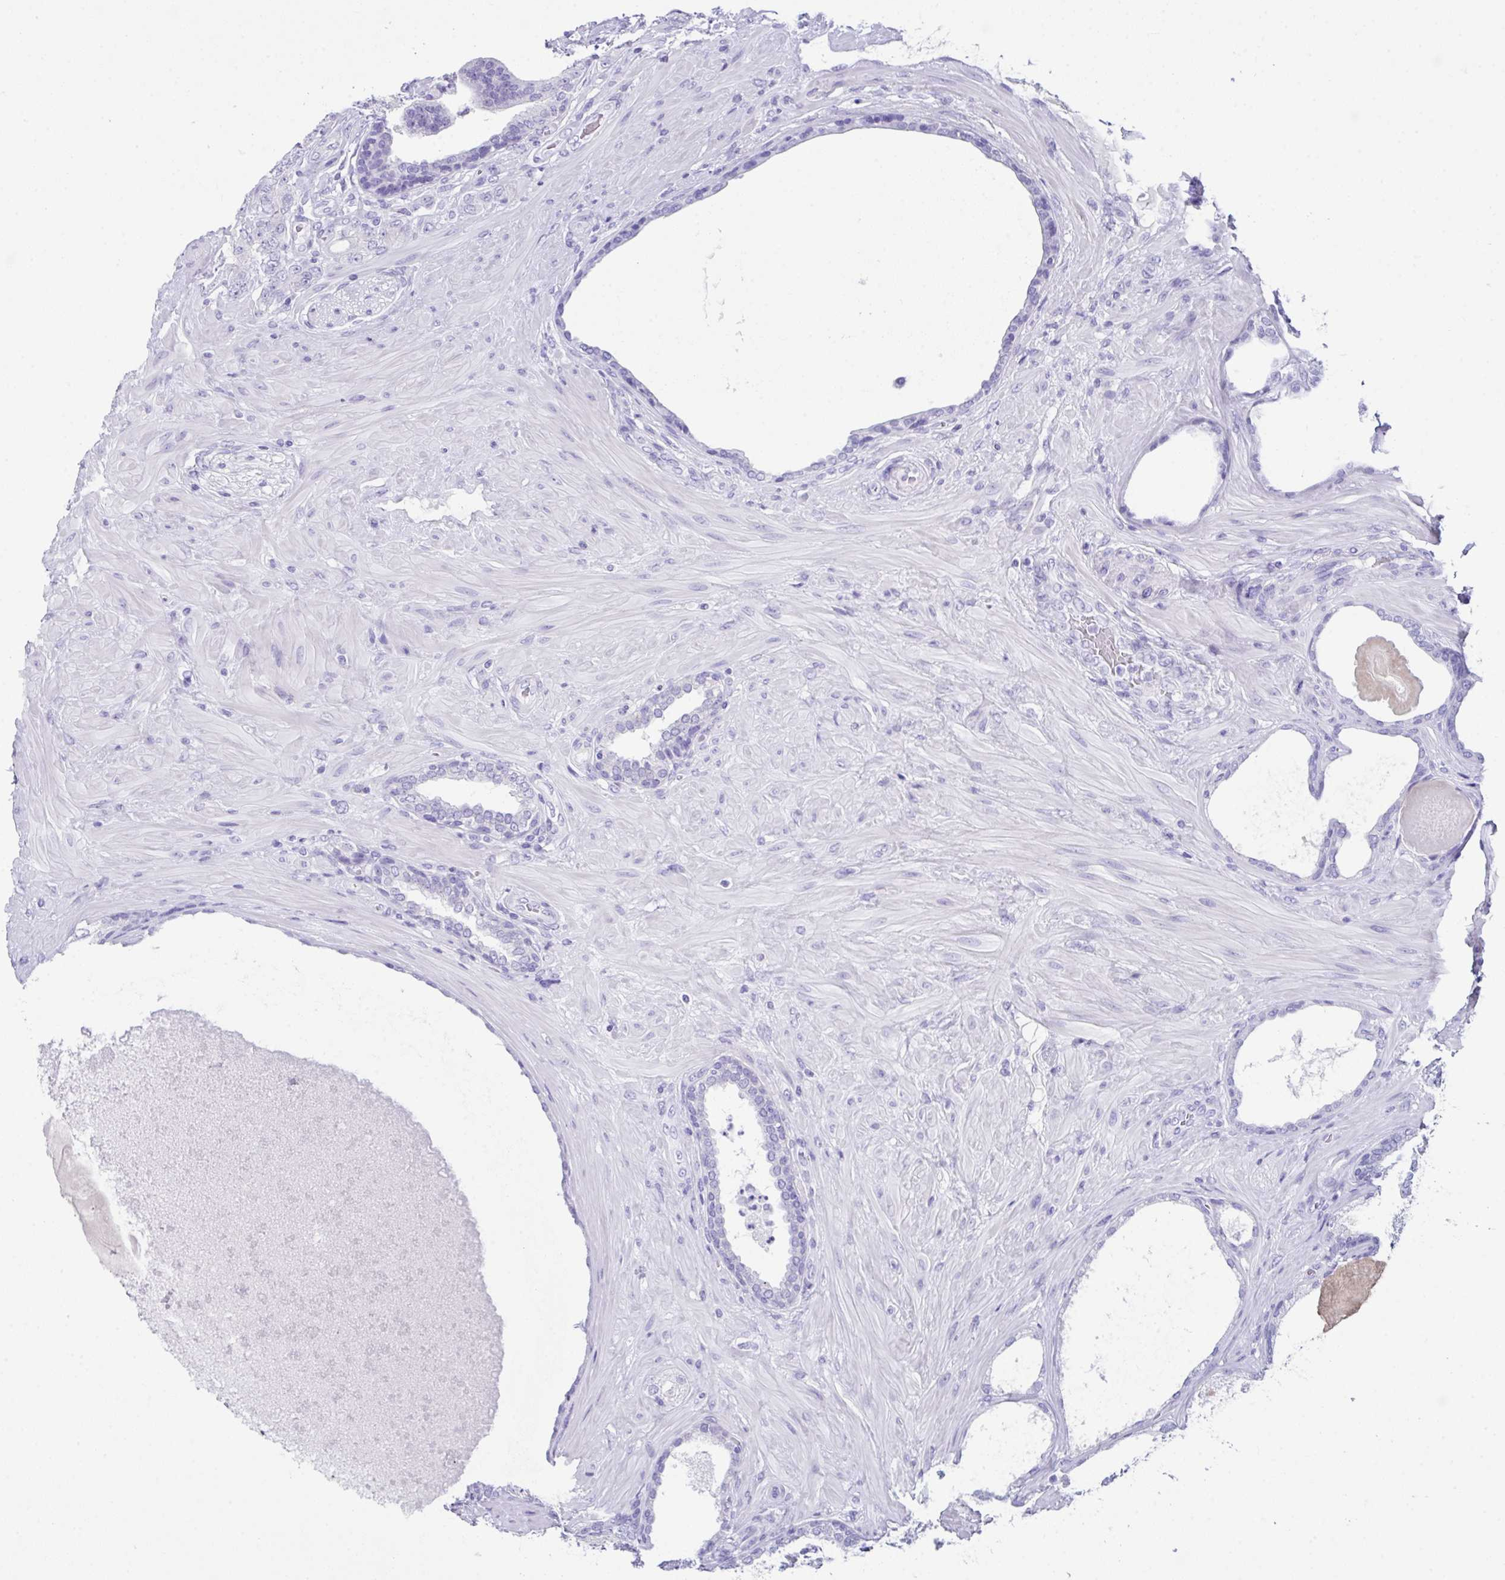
{"staining": {"intensity": "negative", "quantity": "none", "location": "none"}, "tissue": "prostate cancer", "cell_type": "Tumor cells", "image_type": "cancer", "snomed": [{"axis": "morphology", "description": "Adenocarcinoma, High grade"}, {"axis": "topography", "description": "Prostate"}], "caption": "Immunohistochemistry histopathology image of neoplastic tissue: human prostate cancer stained with DAB shows no significant protein expression in tumor cells. (DAB IHC visualized using brightfield microscopy, high magnification).", "gene": "LGALS4", "patient": {"sex": "male", "age": 62}}